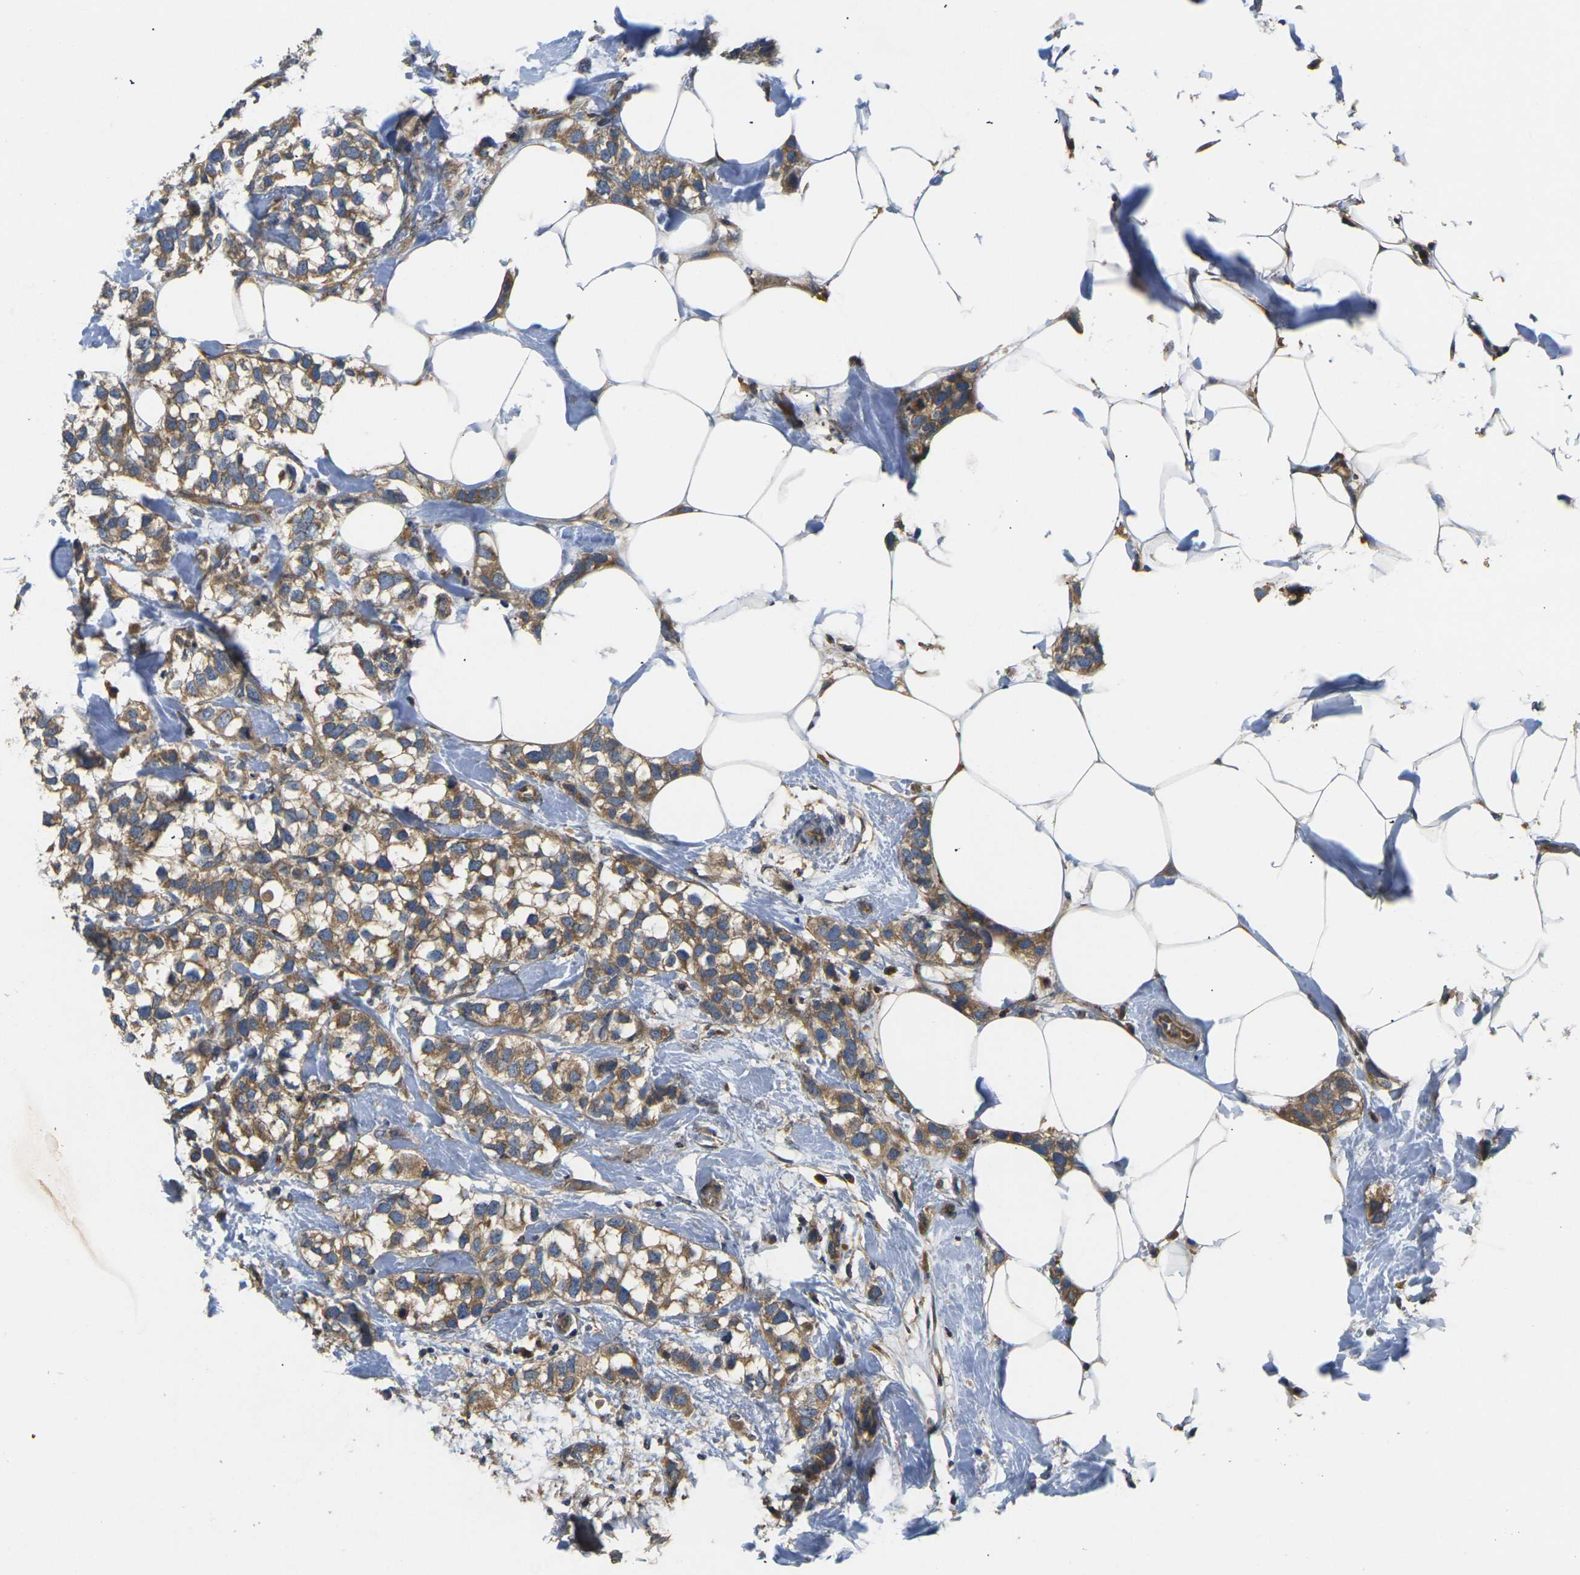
{"staining": {"intensity": "moderate", "quantity": ">75%", "location": "cytoplasmic/membranous"}, "tissue": "breast cancer", "cell_type": "Tumor cells", "image_type": "cancer", "snomed": [{"axis": "morphology", "description": "Normal tissue, NOS"}, {"axis": "morphology", "description": "Duct carcinoma"}, {"axis": "topography", "description": "Breast"}], "caption": "Immunohistochemistry (IHC) image of neoplastic tissue: infiltrating ductal carcinoma (breast) stained using IHC displays medium levels of moderate protein expression localized specifically in the cytoplasmic/membranous of tumor cells, appearing as a cytoplasmic/membranous brown color.", "gene": "LRCH3", "patient": {"sex": "female", "age": 50}}